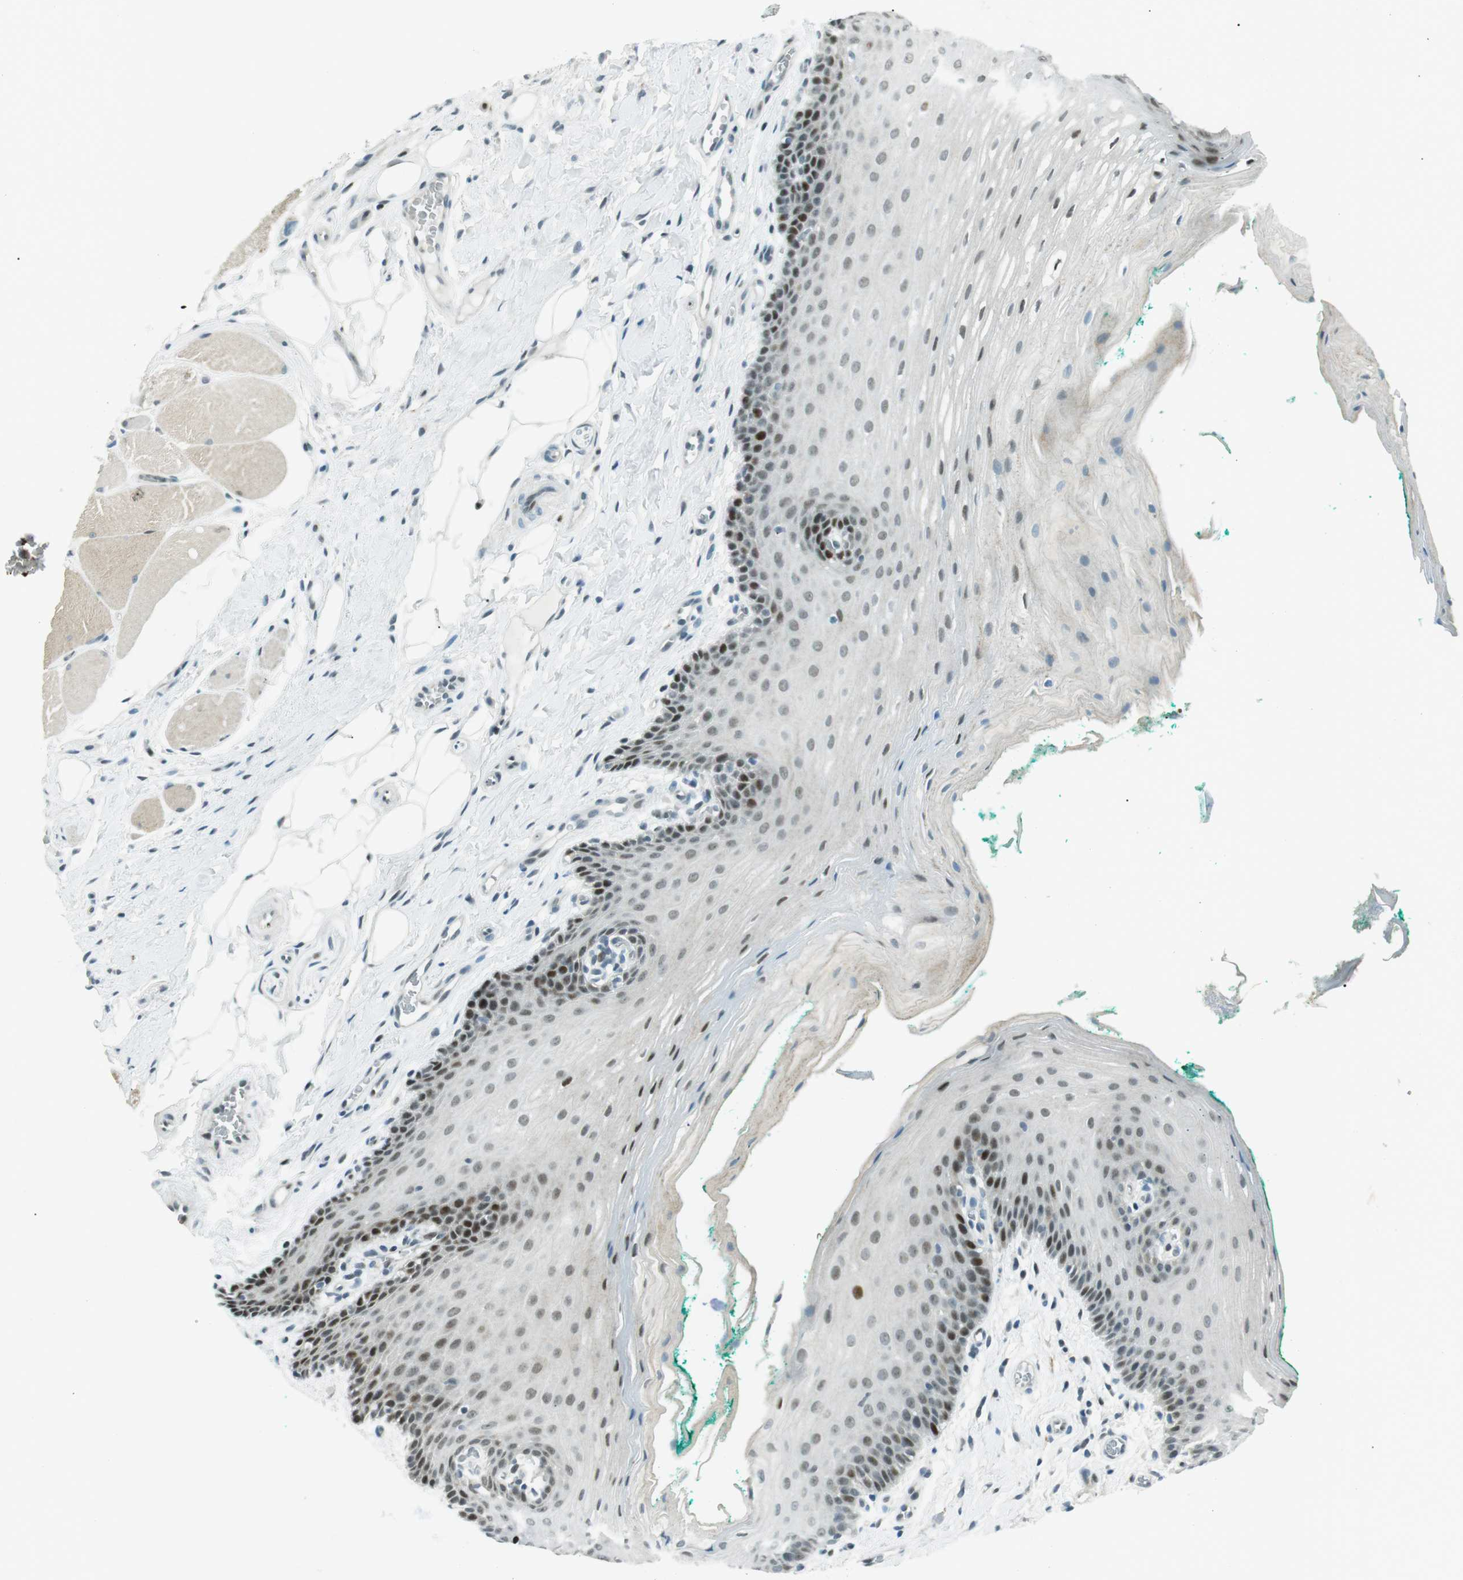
{"staining": {"intensity": "strong", "quantity": "<25%", "location": "nuclear"}, "tissue": "oral mucosa", "cell_type": "Squamous epithelial cells", "image_type": "normal", "snomed": [{"axis": "morphology", "description": "Normal tissue, NOS"}, {"axis": "topography", "description": "Oral tissue"}], "caption": "Squamous epithelial cells display strong nuclear expression in about <25% of cells in unremarkable oral mucosa.", "gene": "PJA1", "patient": {"sex": "male", "age": 58}}